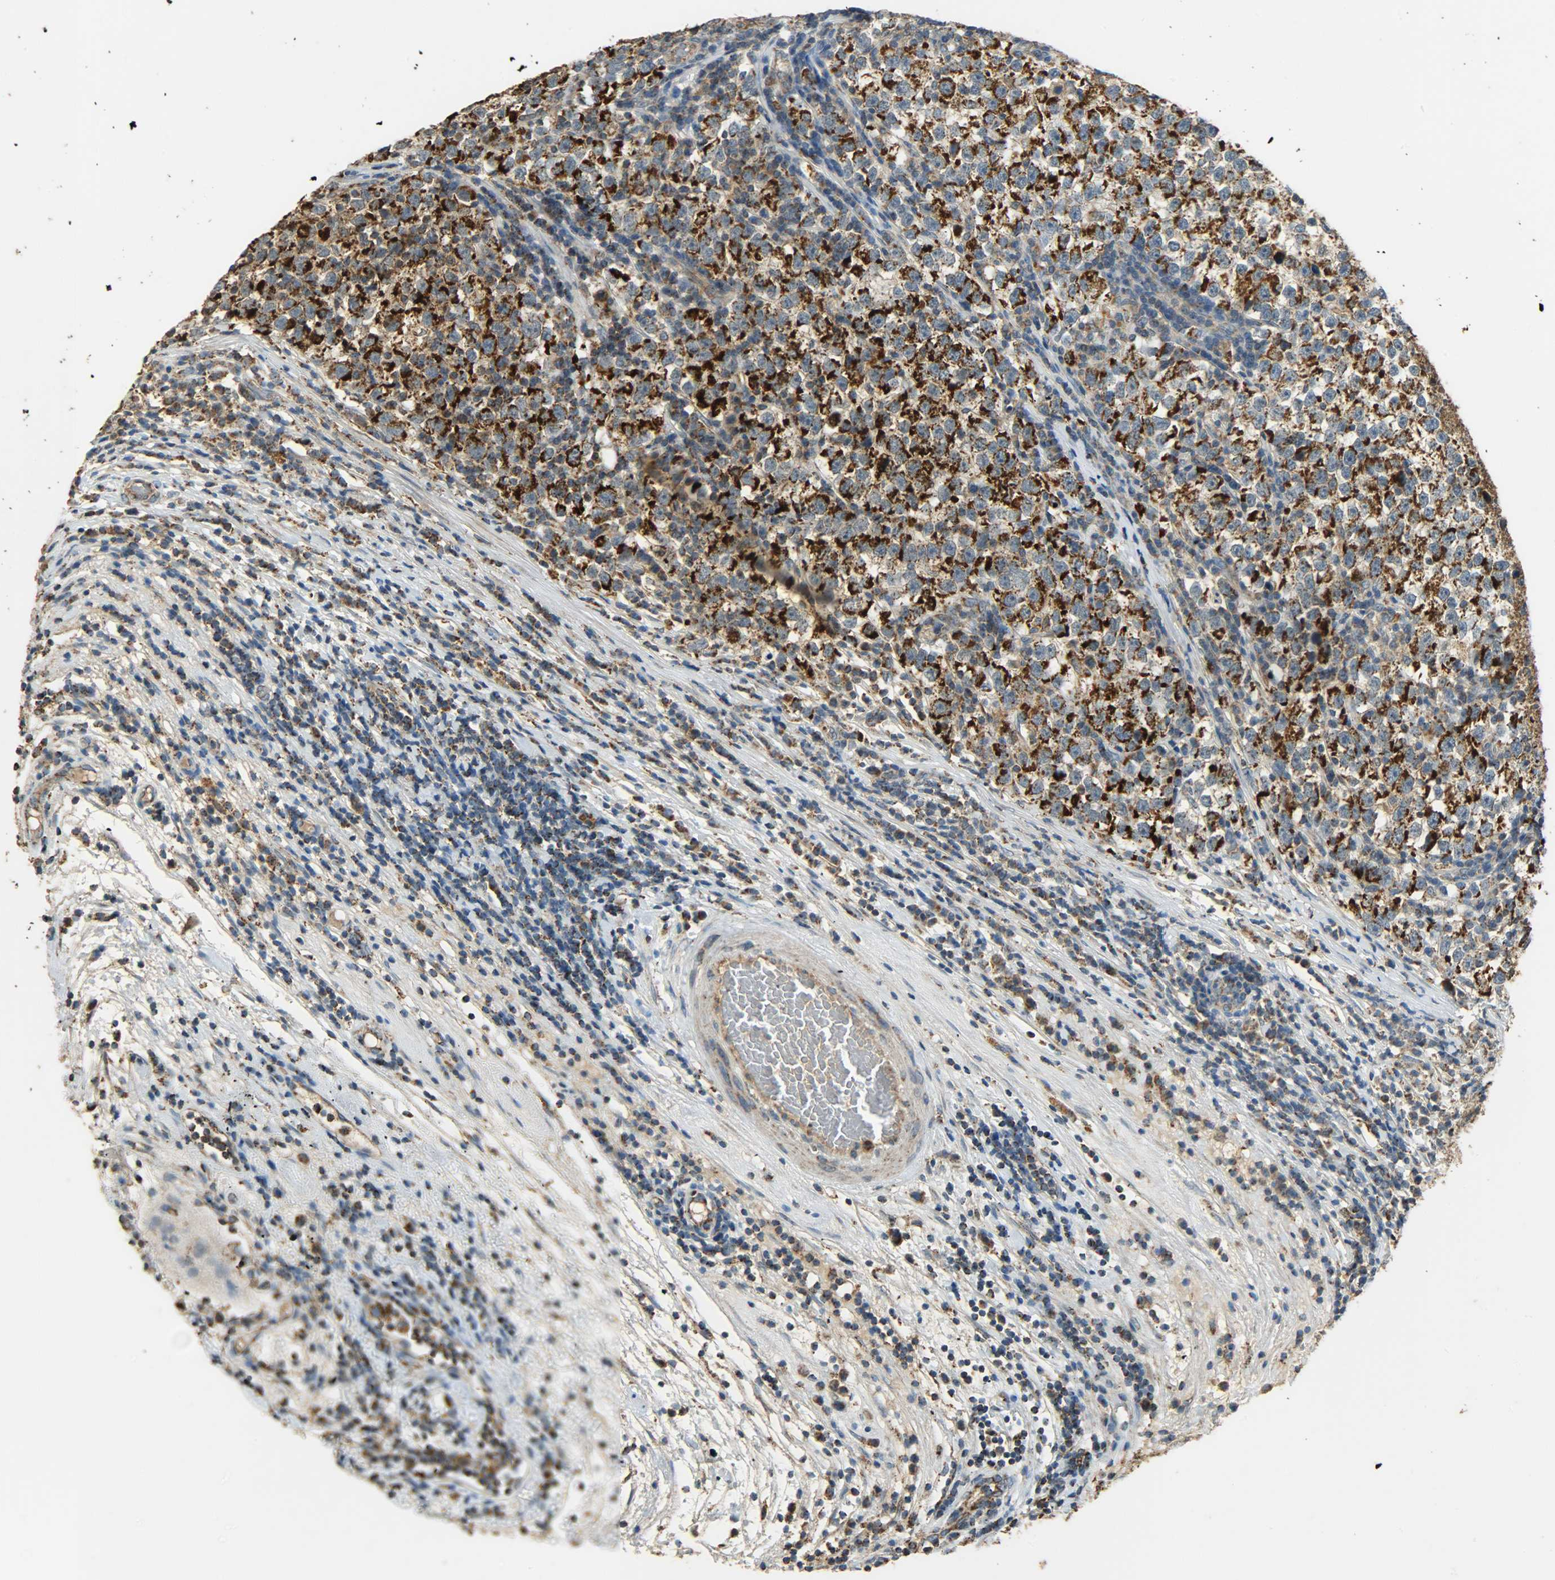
{"staining": {"intensity": "strong", "quantity": ">75%", "location": "cytoplasmic/membranous"}, "tissue": "testis cancer", "cell_type": "Tumor cells", "image_type": "cancer", "snomed": [{"axis": "morphology", "description": "Seminoma, NOS"}, {"axis": "topography", "description": "Testis"}], "caption": "Testis seminoma tissue exhibits strong cytoplasmic/membranous staining in approximately >75% of tumor cells", "gene": "HDHD5", "patient": {"sex": "male", "age": 43}}